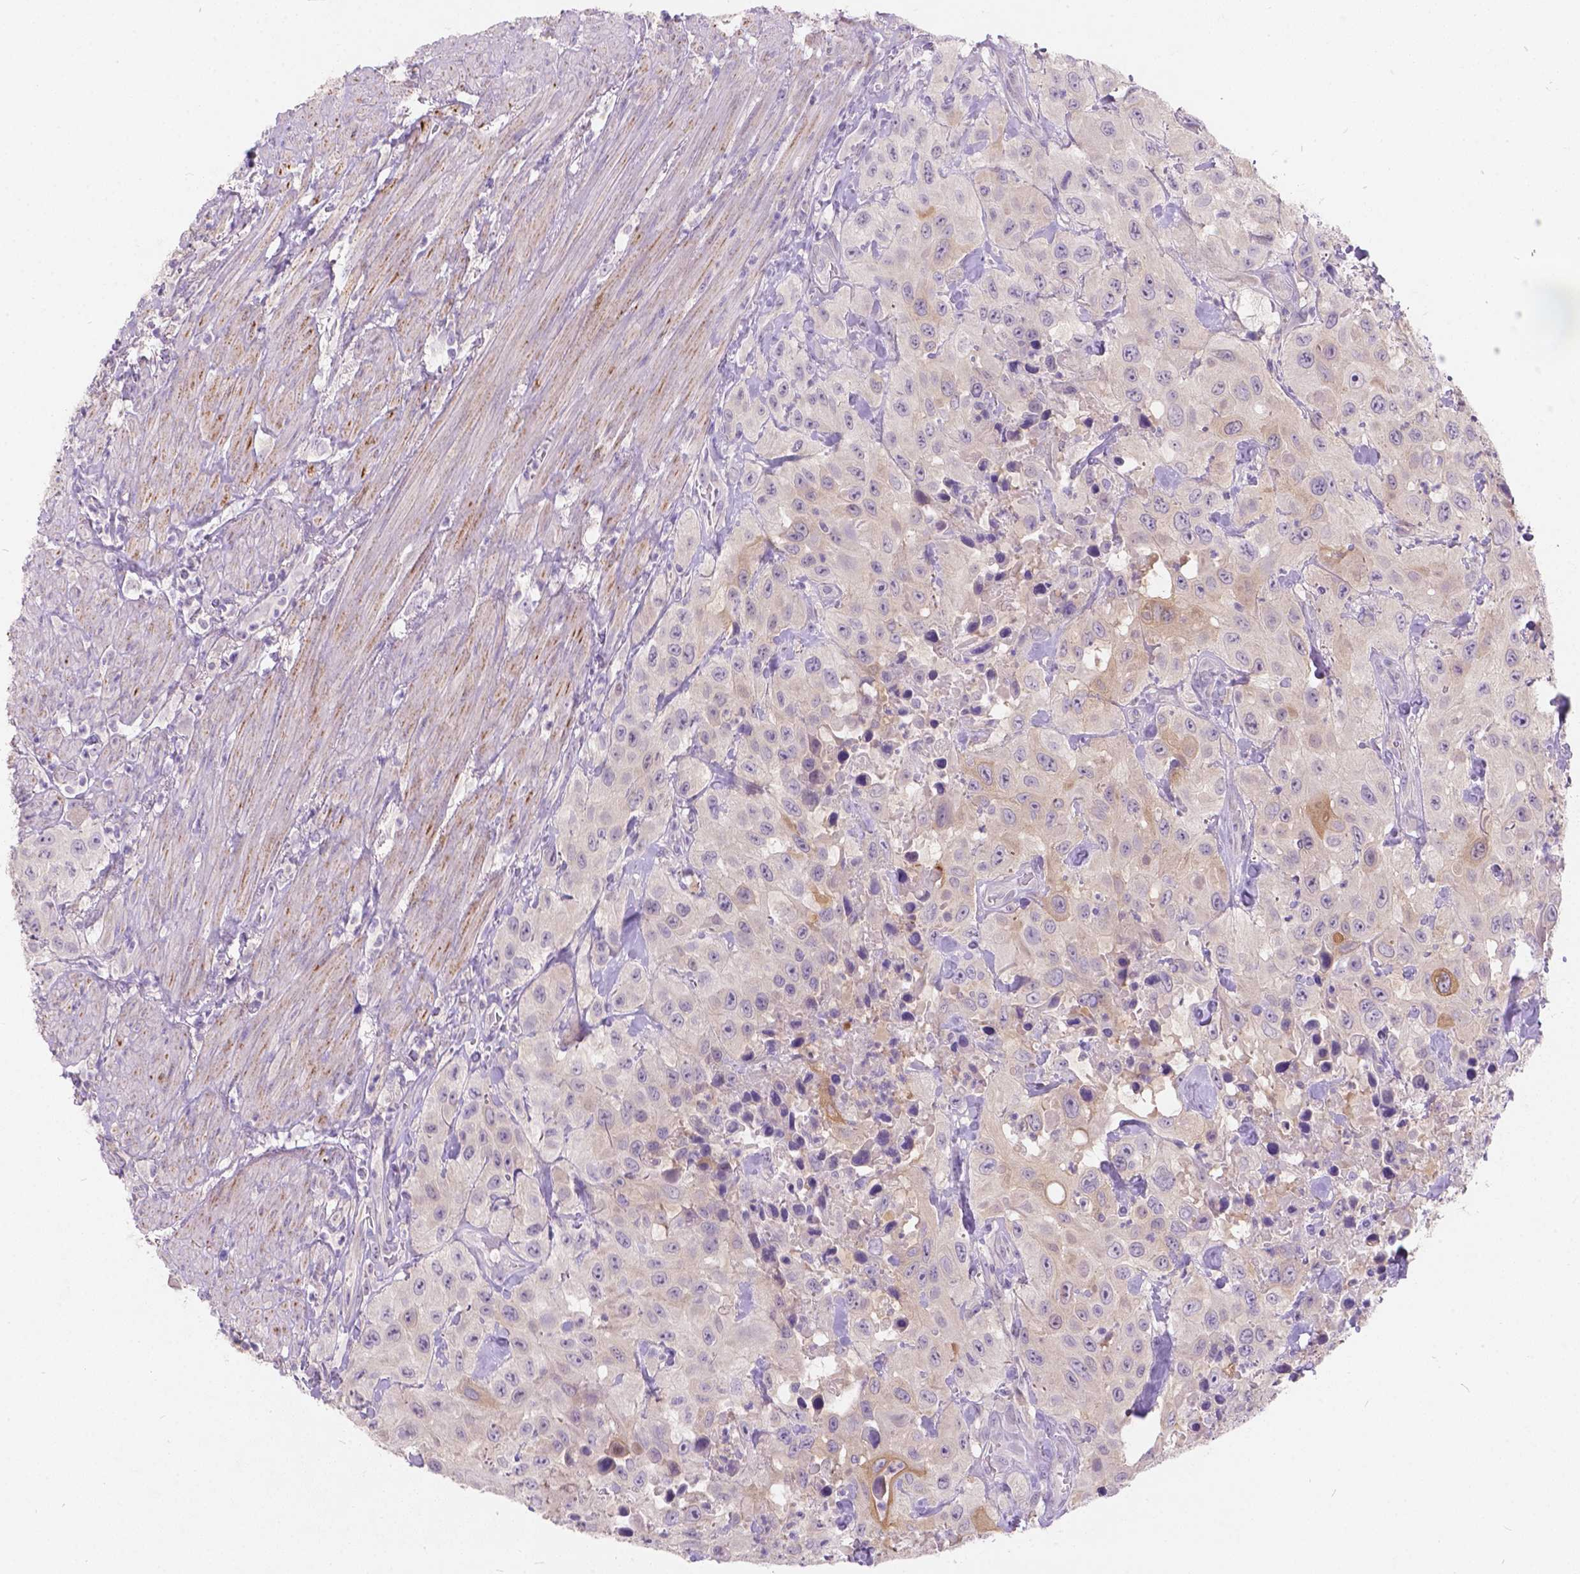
{"staining": {"intensity": "weak", "quantity": "<25%", "location": "cytoplasmic/membranous"}, "tissue": "urothelial cancer", "cell_type": "Tumor cells", "image_type": "cancer", "snomed": [{"axis": "morphology", "description": "Urothelial carcinoma, High grade"}, {"axis": "topography", "description": "Urinary bladder"}], "caption": "Tumor cells are negative for protein expression in human urothelial cancer.", "gene": "PEX11G", "patient": {"sex": "male", "age": 79}}